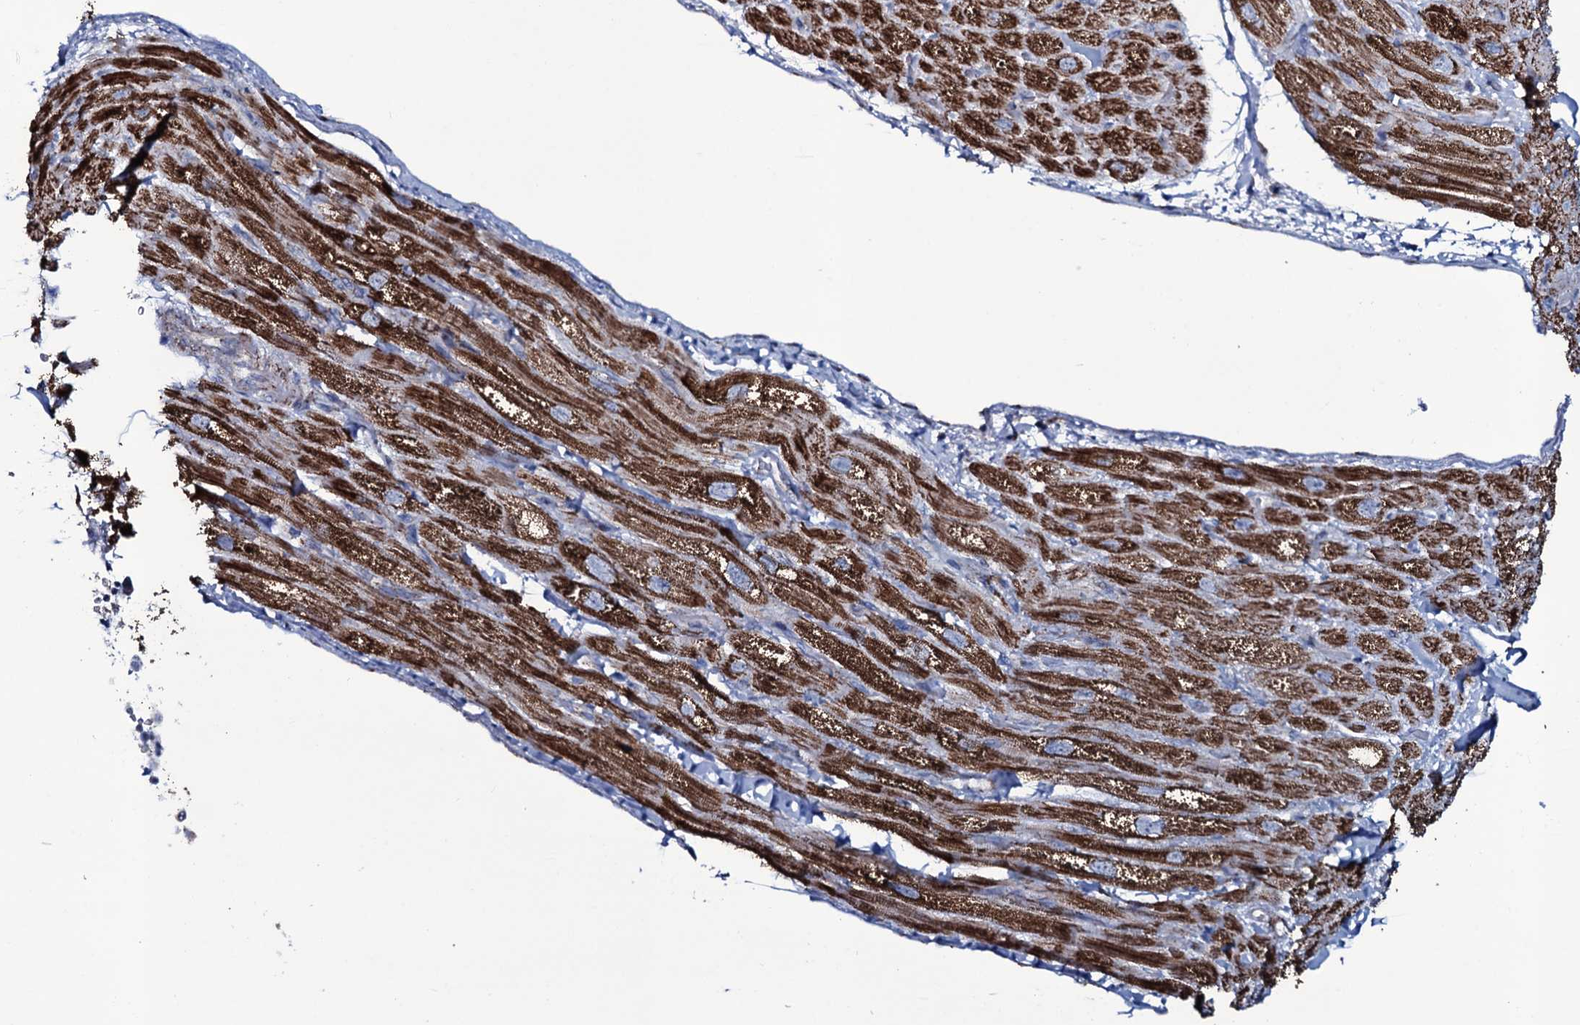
{"staining": {"intensity": "strong", "quantity": "25%-75%", "location": "cytoplasmic/membranous"}, "tissue": "heart muscle", "cell_type": "Cardiomyocytes", "image_type": "normal", "snomed": [{"axis": "morphology", "description": "Normal tissue, NOS"}, {"axis": "topography", "description": "Heart"}], "caption": "This micrograph demonstrates benign heart muscle stained with immunohistochemistry (IHC) to label a protein in brown. The cytoplasmic/membranous of cardiomyocytes show strong positivity for the protein. Nuclei are counter-stained blue.", "gene": "MRPS35", "patient": {"sex": "male", "age": 65}}